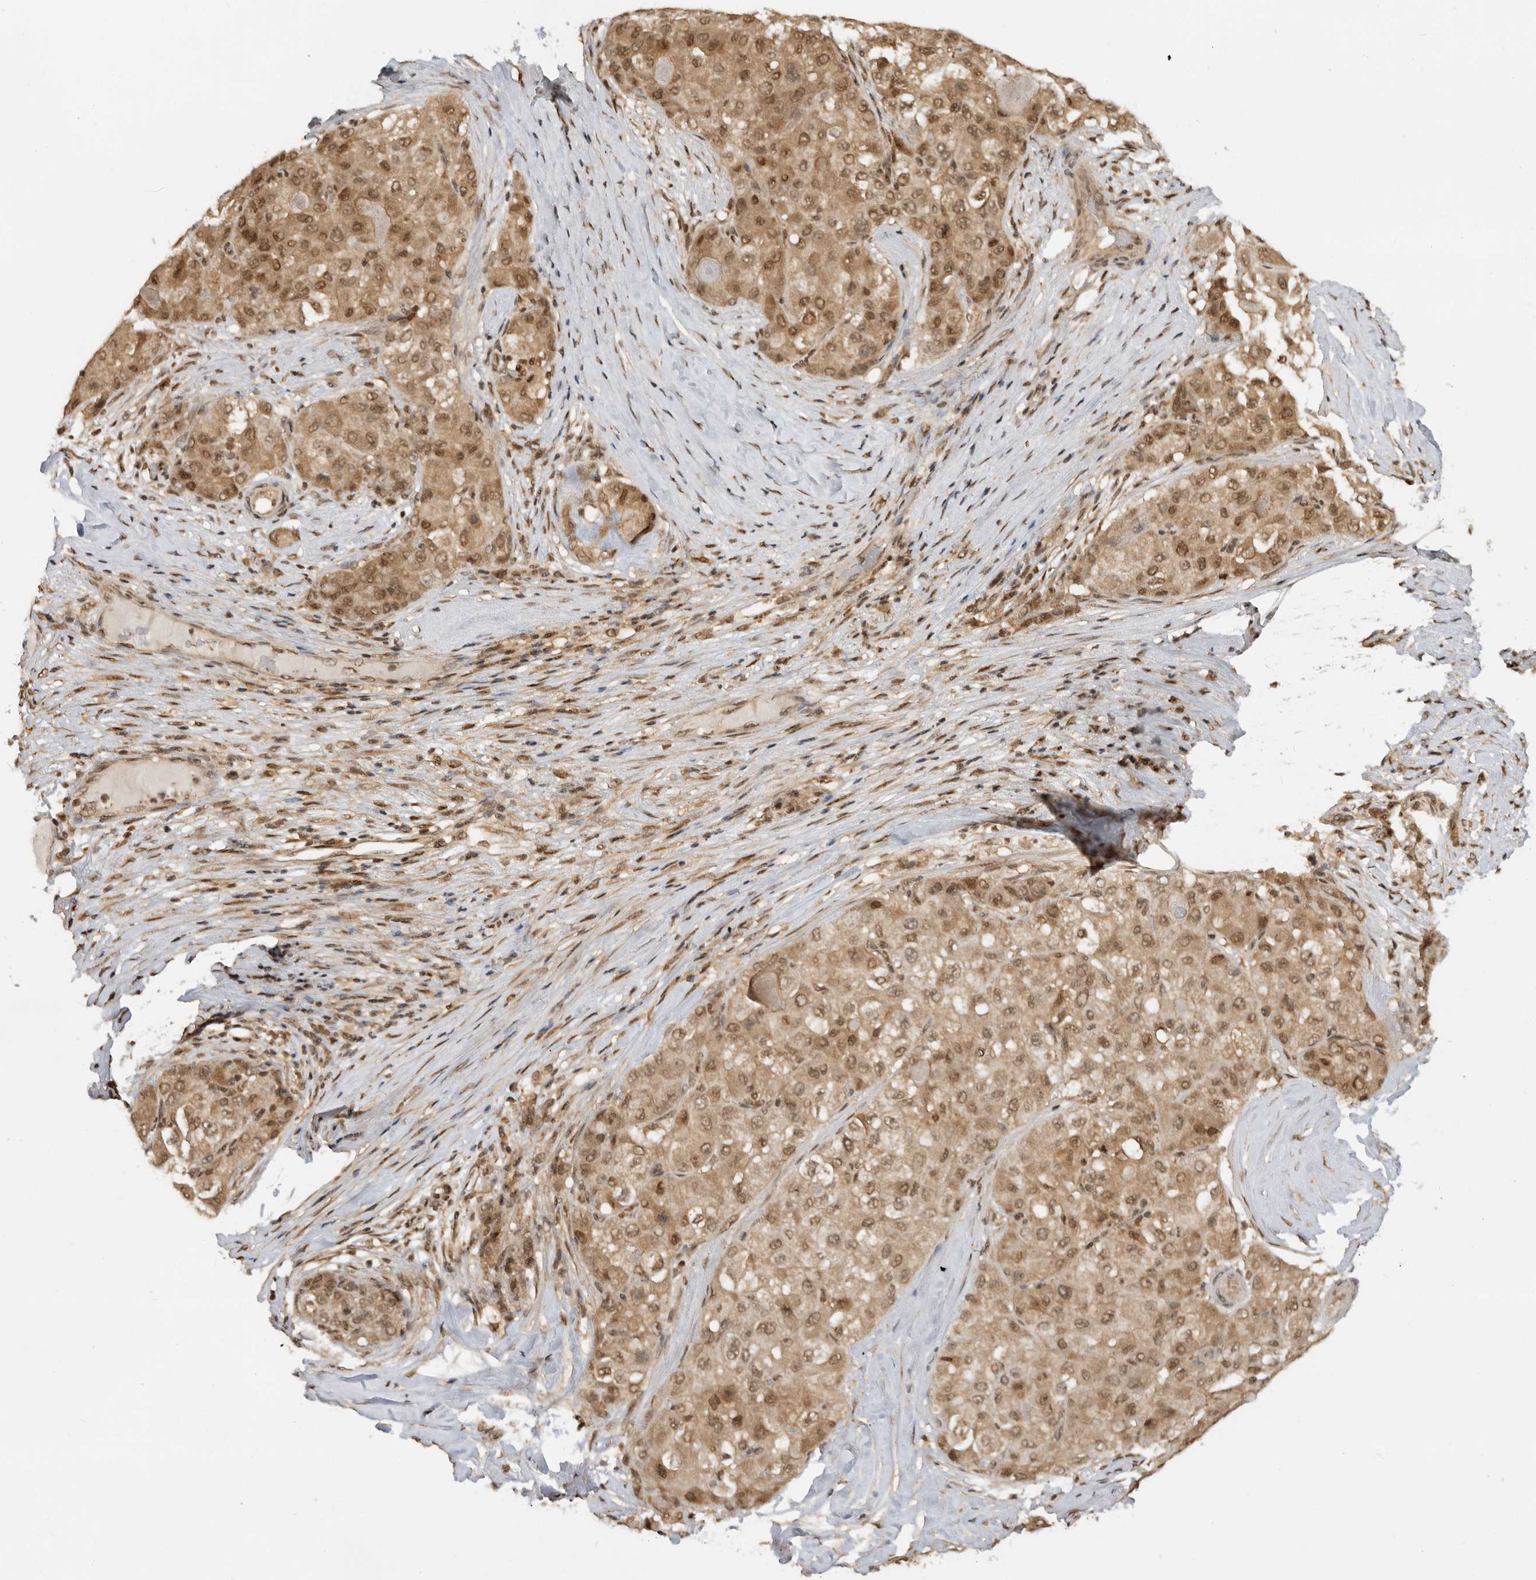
{"staining": {"intensity": "moderate", "quantity": ">75%", "location": "cytoplasmic/membranous,nuclear"}, "tissue": "liver cancer", "cell_type": "Tumor cells", "image_type": "cancer", "snomed": [{"axis": "morphology", "description": "Carcinoma, Hepatocellular, NOS"}, {"axis": "topography", "description": "Liver"}], "caption": "A brown stain highlights moderate cytoplasmic/membranous and nuclear positivity of a protein in liver cancer tumor cells. The staining was performed using DAB (3,3'-diaminobenzidine) to visualize the protein expression in brown, while the nuclei were stained in blue with hematoxylin (Magnification: 20x).", "gene": "ADPRS", "patient": {"sex": "male", "age": 80}}